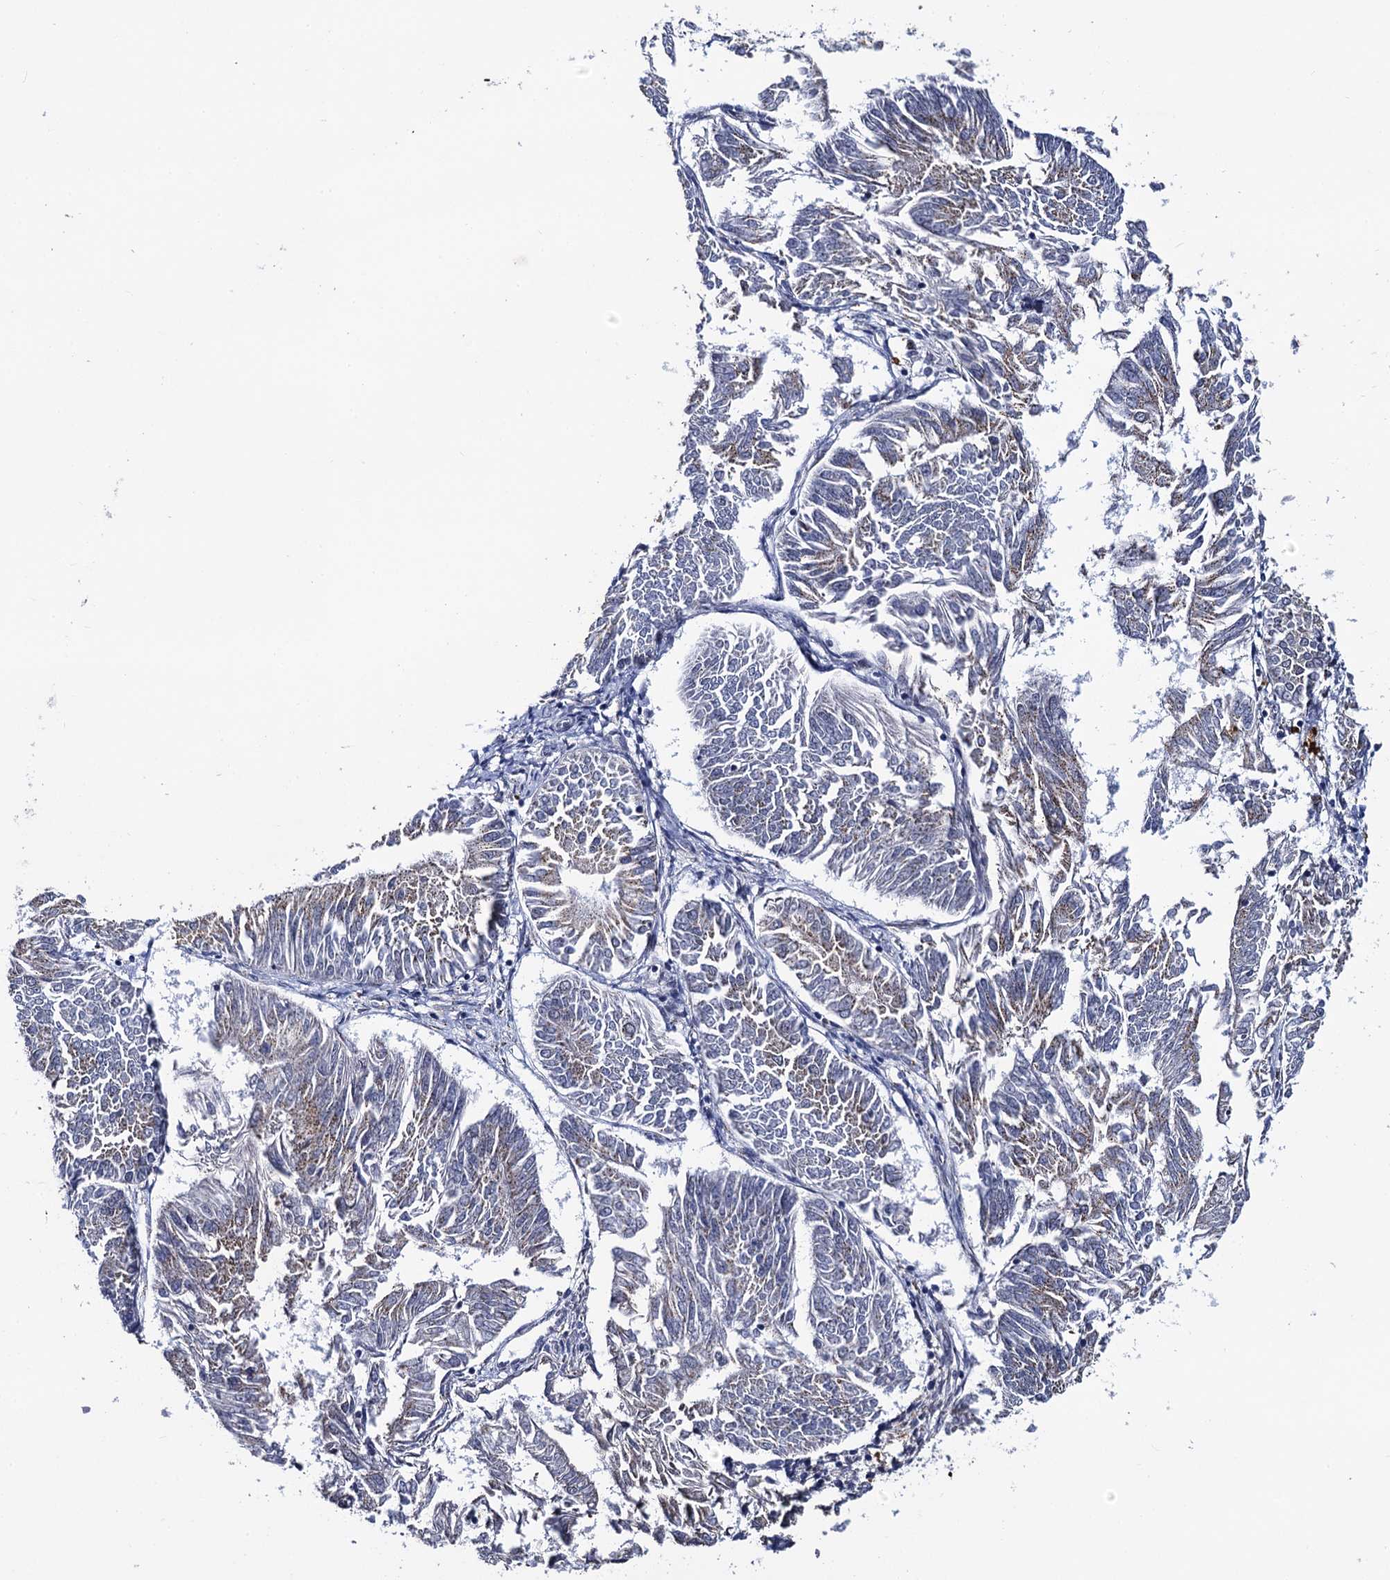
{"staining": {"intensity": "weak", "quantity": "25%-75%", "location": "cytoplasmic/membranous"}, "tissue": "endometrial cancer", "cell_type": "Tumor cells", "image_type": "cancer", "snomed": [{"axis": "morphology", "description": "Adenocarcinoma, NOS"}, {"axis": "topography", "description": "Endometrium"}], "caption": "There is low levels of weak cytoplasmic/membranous staining in tumor cells of adenocarcinoma (endometrial), as demonstrated by immunohistochemical staining (brown color).", "gene": "THAP2", "patient": {"sex": "female", "age": 58}}